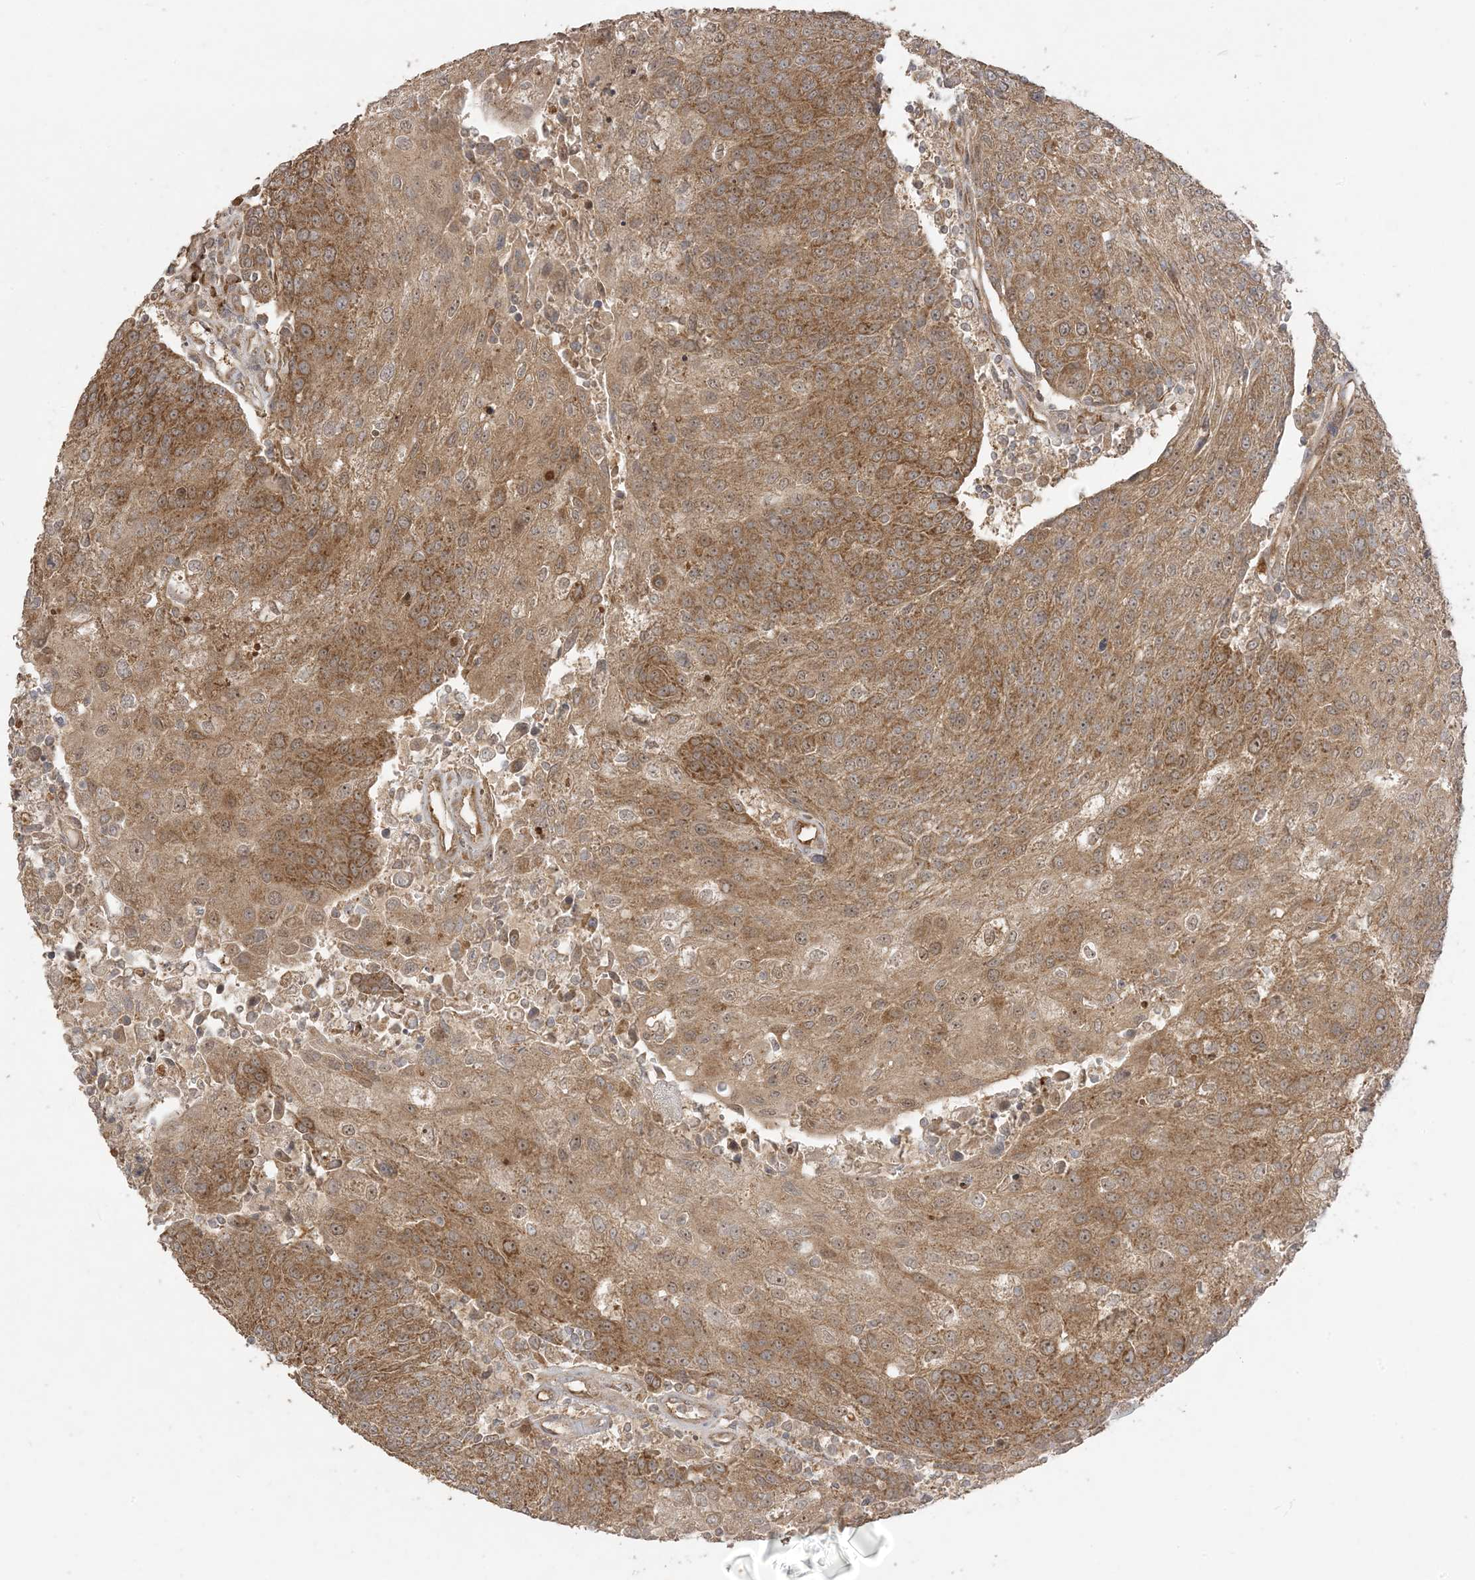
{"staining": {"intensity": "strong", "quantity": ">75%", "location": "cytoplasmic/membranous,nuclear"}, "tissue": "urothelial cancer", "cell_type": "Tumor cells", "image_type": "cancer", "snomed": [{"axis": "morphology", "description": "Urothelial carcinoma, High grade"}, {"axis": "topography", "description": "Urinary bladder"}], "caption": "Protein expression analysis of human urothelial cancer reveals strong cytoplasmic/membranous and nuclear expression in about >75% of tumor cells. The staining was performed using DAB to visualize the protein expression in brown, while the nuclei were stained in blue with hematoxylin (Magnification: 20x).", "gene": "SIRT3", "patient": {"sex": "female", "age": 85}}